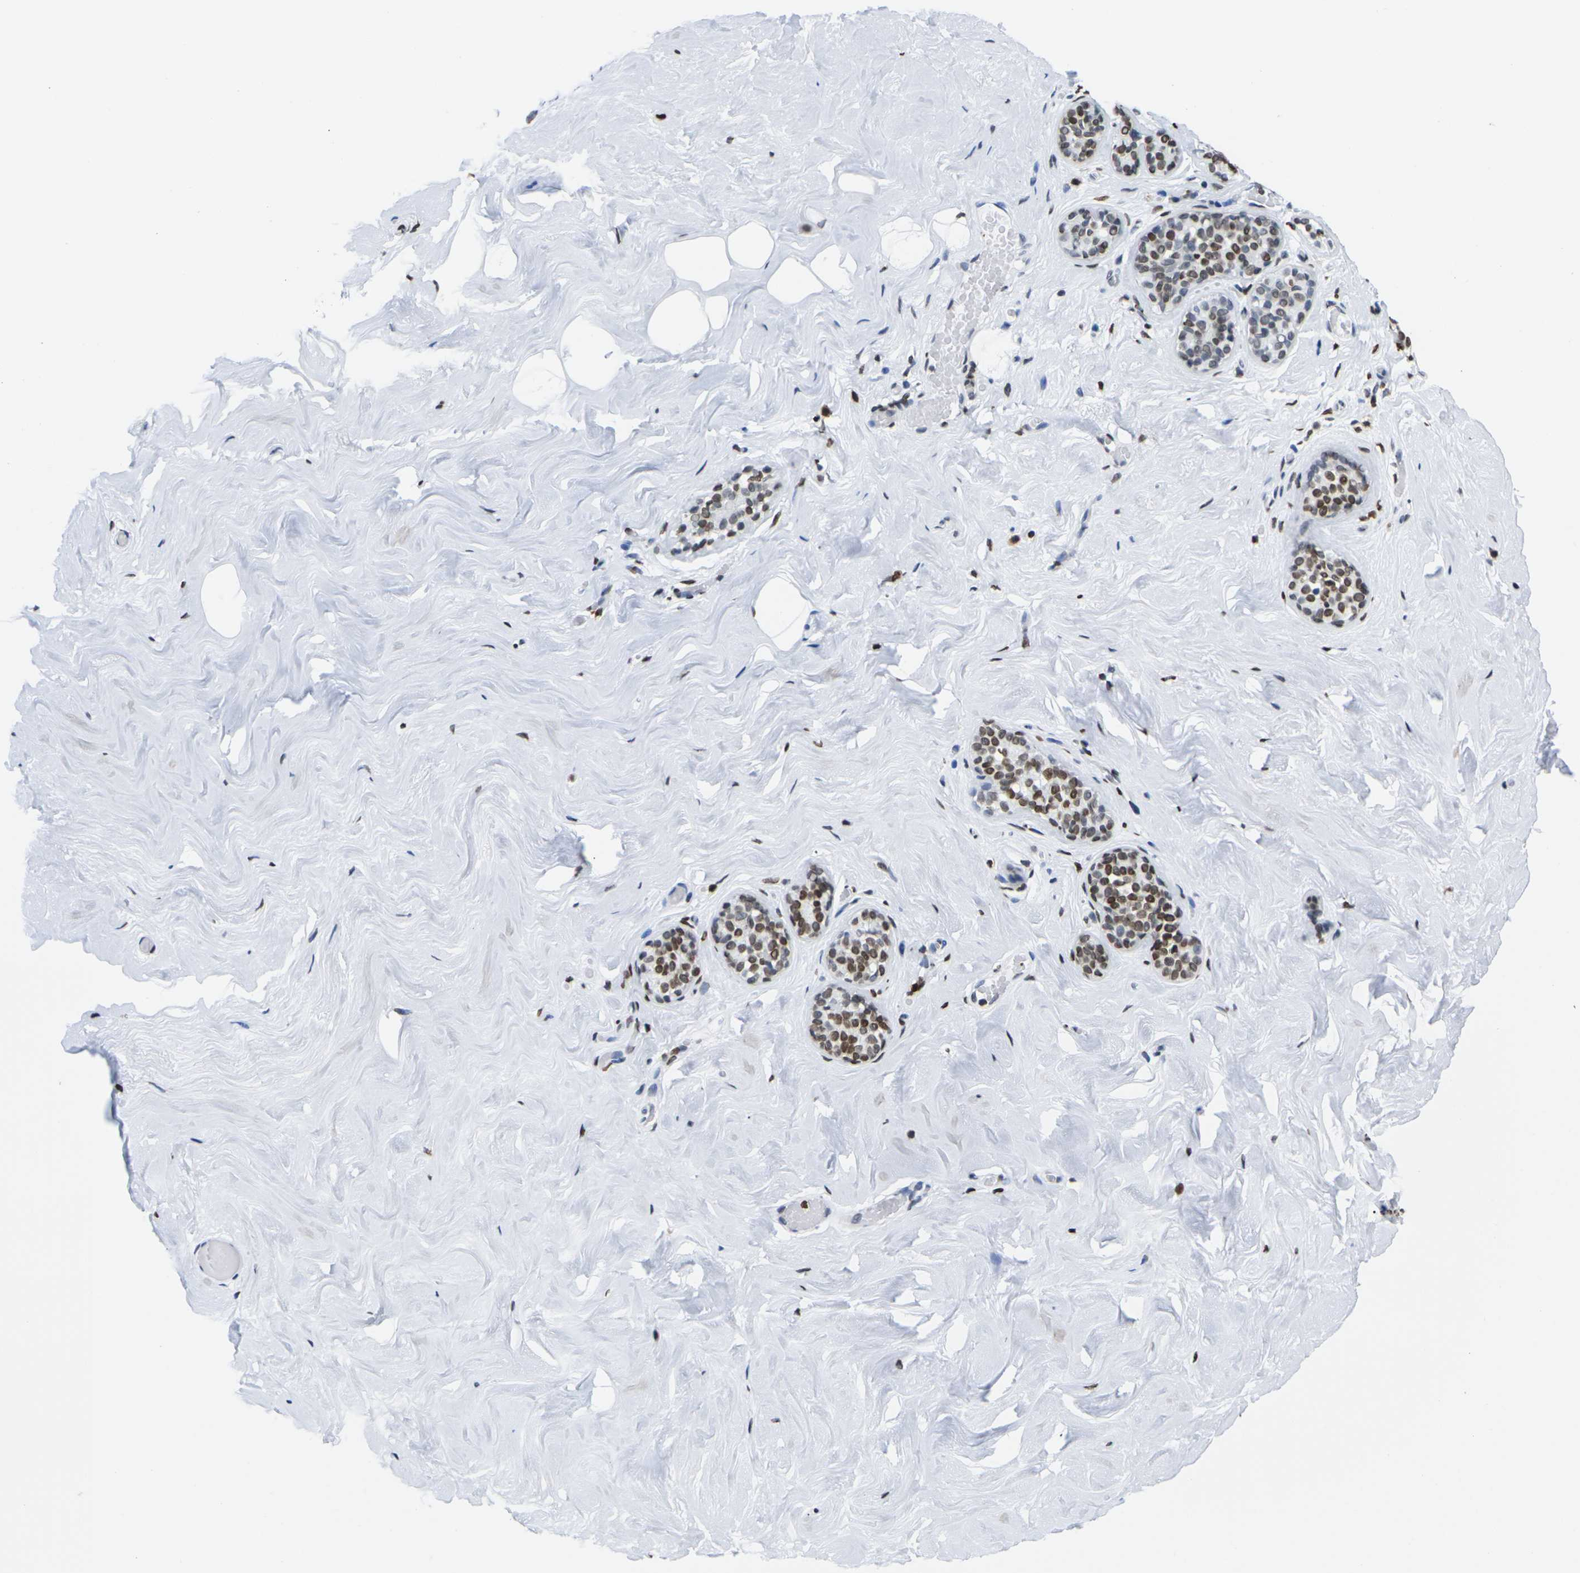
{"staining": {"intensity": "moderate", "quantity": ">75%", "location": "nuclear"}, "tissue": "breast", "cell_type": "Adipocytes", "image_type": "normal", "snomed": [{"axis": "morphology", "description": "Normal tissue, NOS"}, {"axis": "topography", "description": "Breast"}], "caption": "Brown immunohistochemical staining in unremarkable human breast displays moderate nuclear positivity in about >75% of adipocytes.", "gene": "H2AC21", "patient": {"sex": "female", "age": 75}}